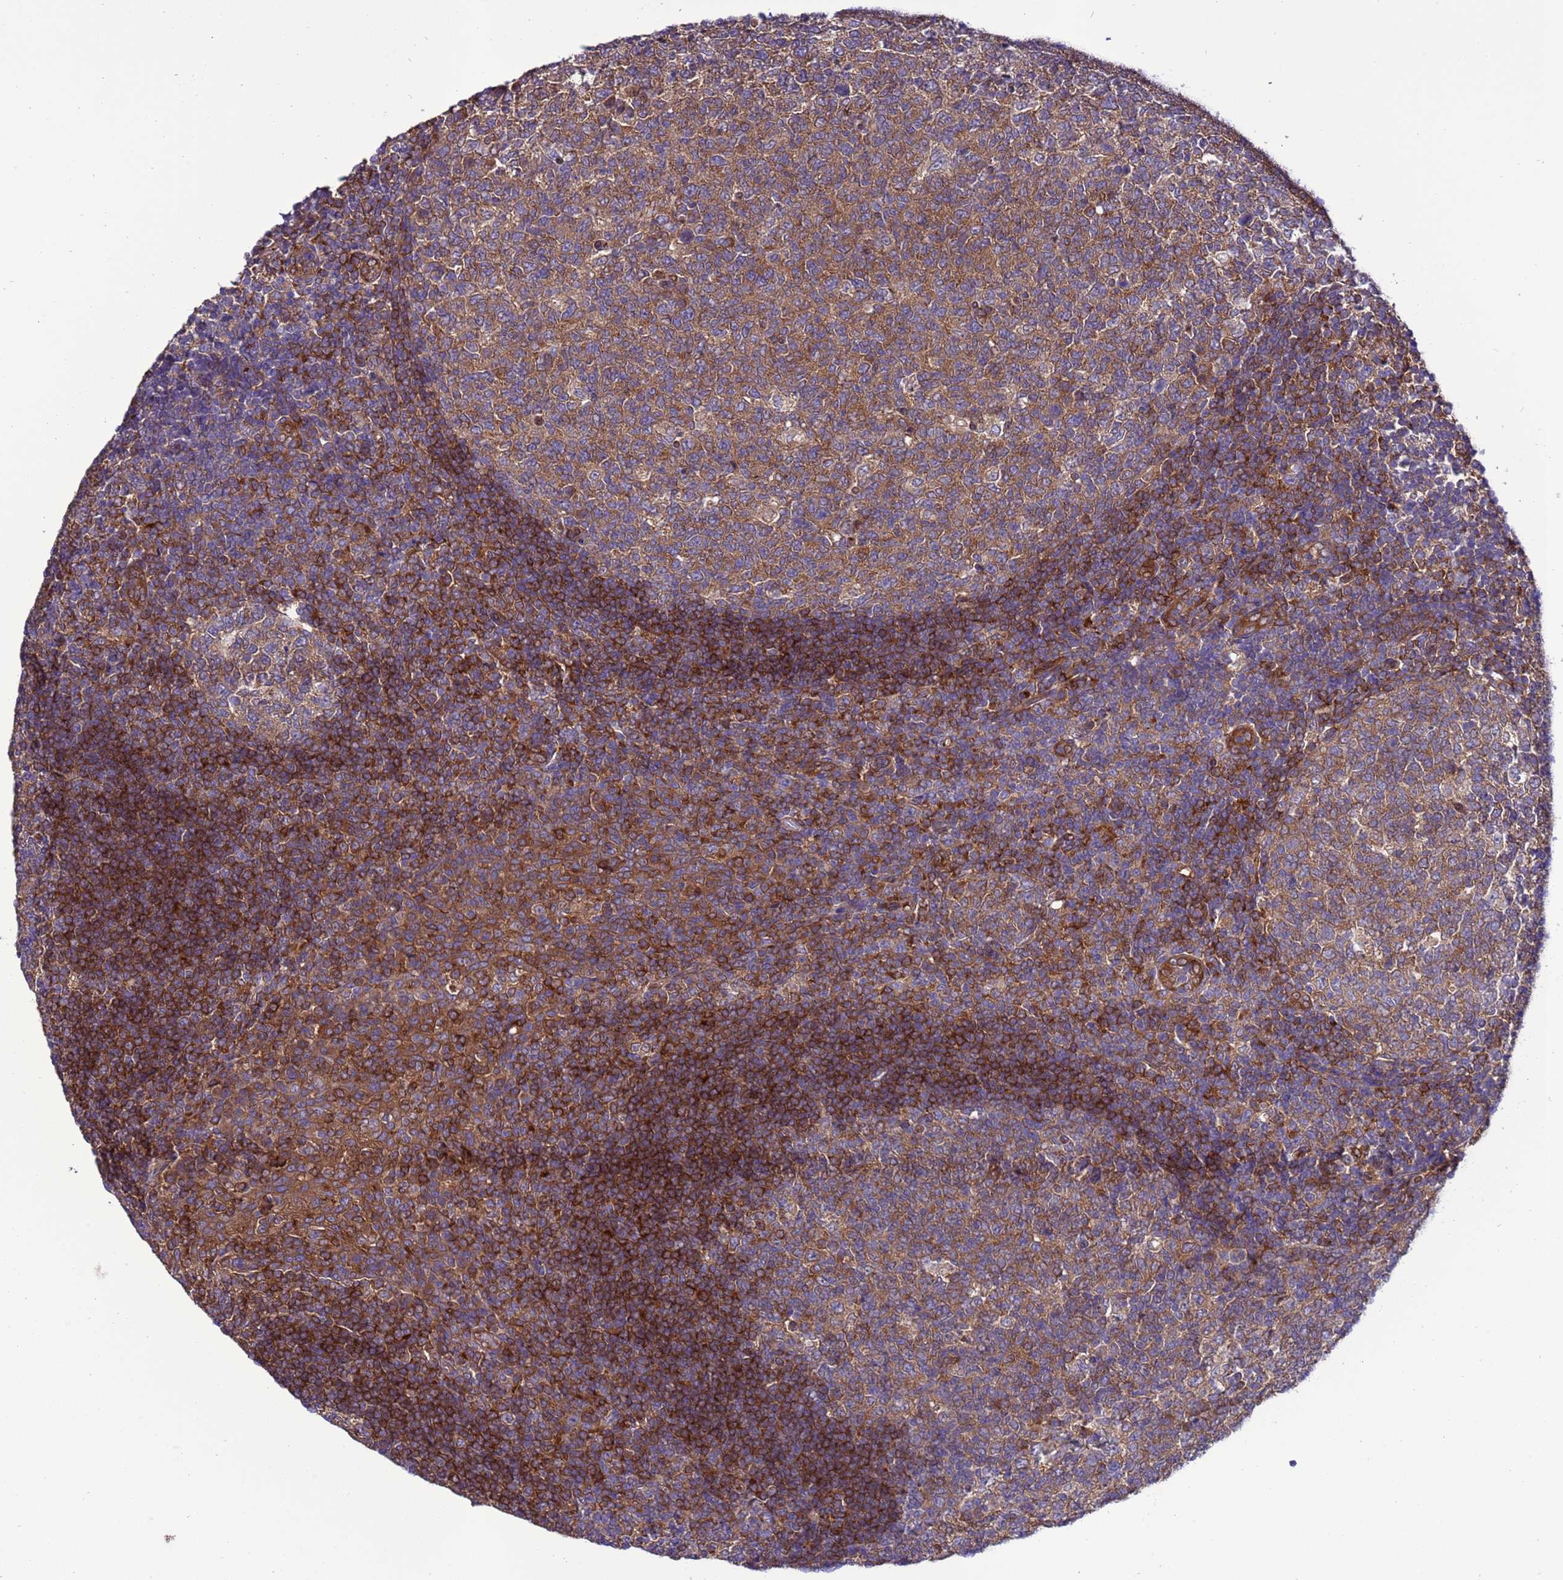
{"staining": {"intensity": "moderate", "quantity": ">75%", "location": "cytoplasmic/membranous"}, "tissue": "tonsil", "cell_type": "Germinal center cells", "image_type": "normal", "snomed": [{"axis": "morphology", "description": "Normal tissue, NOS"}, {"axis": "topography", "description": "Tonsil"}], "caption": "The photomicrograph exhibits staining of benign tonsil, revealing moderate cytoplasmic/membranous protein positivity (brown color) within germinal center cells.", "gene": "RABEP2", "patient": {"sex": "female", "age": 19}}